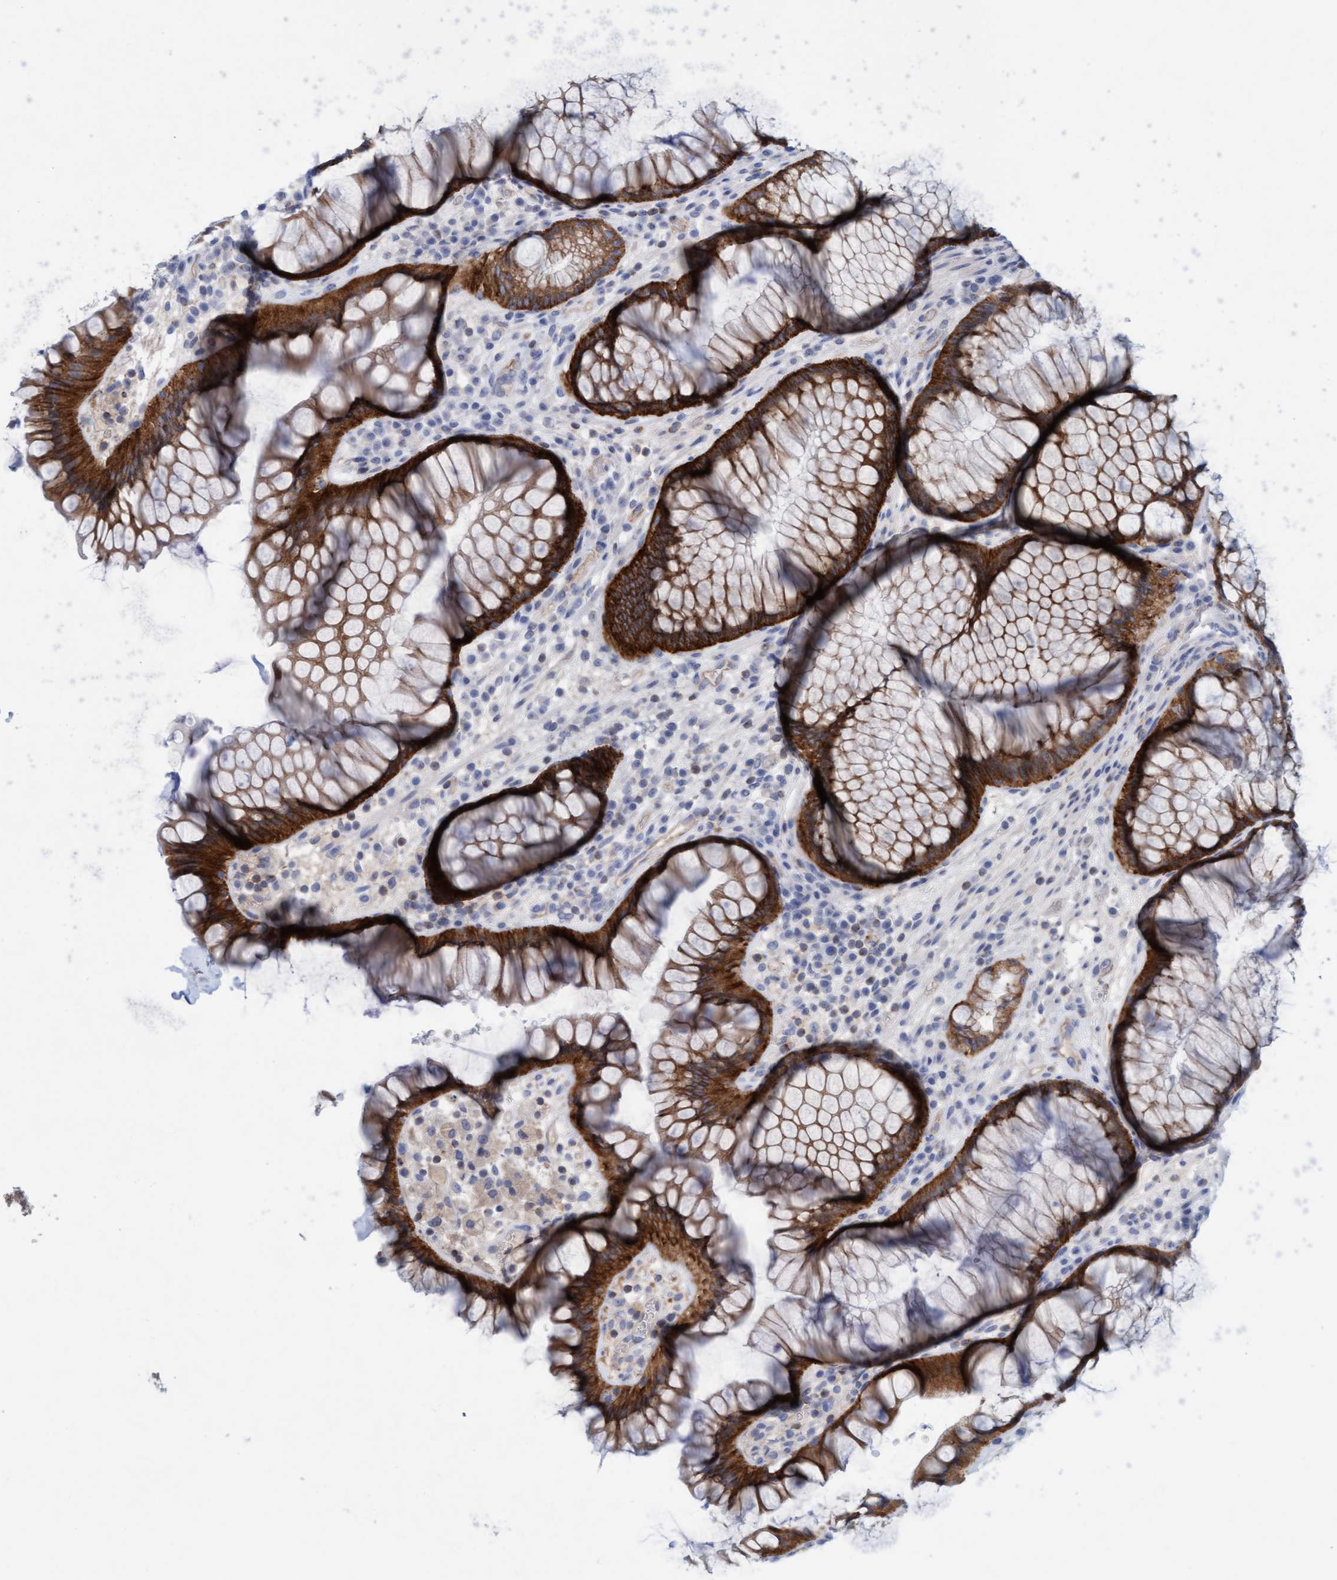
{"staining": {"intensity": "strong", "quantity": ">75%", "location": "cytoplasmic/membranous"}, "tissue": "rectum", "cell_type": "Glandular cells", "image_type": "normal", "snomed": [{"axis": "morphology", "description": "Normal tissue, NOS"}, {"axis": "topography", "description": "Rectum"}], "caption": "Protein staining exhibits strong cytoplasmic/membranous staining in approximately >75% of glandular cells in normal rectum. Immunohistochemistry (ihc) stains the protein of interest in brown and the nuclei are stained blue.", "gene": "SIGIRR", "patient": {"sex": "male", "age": 51}}